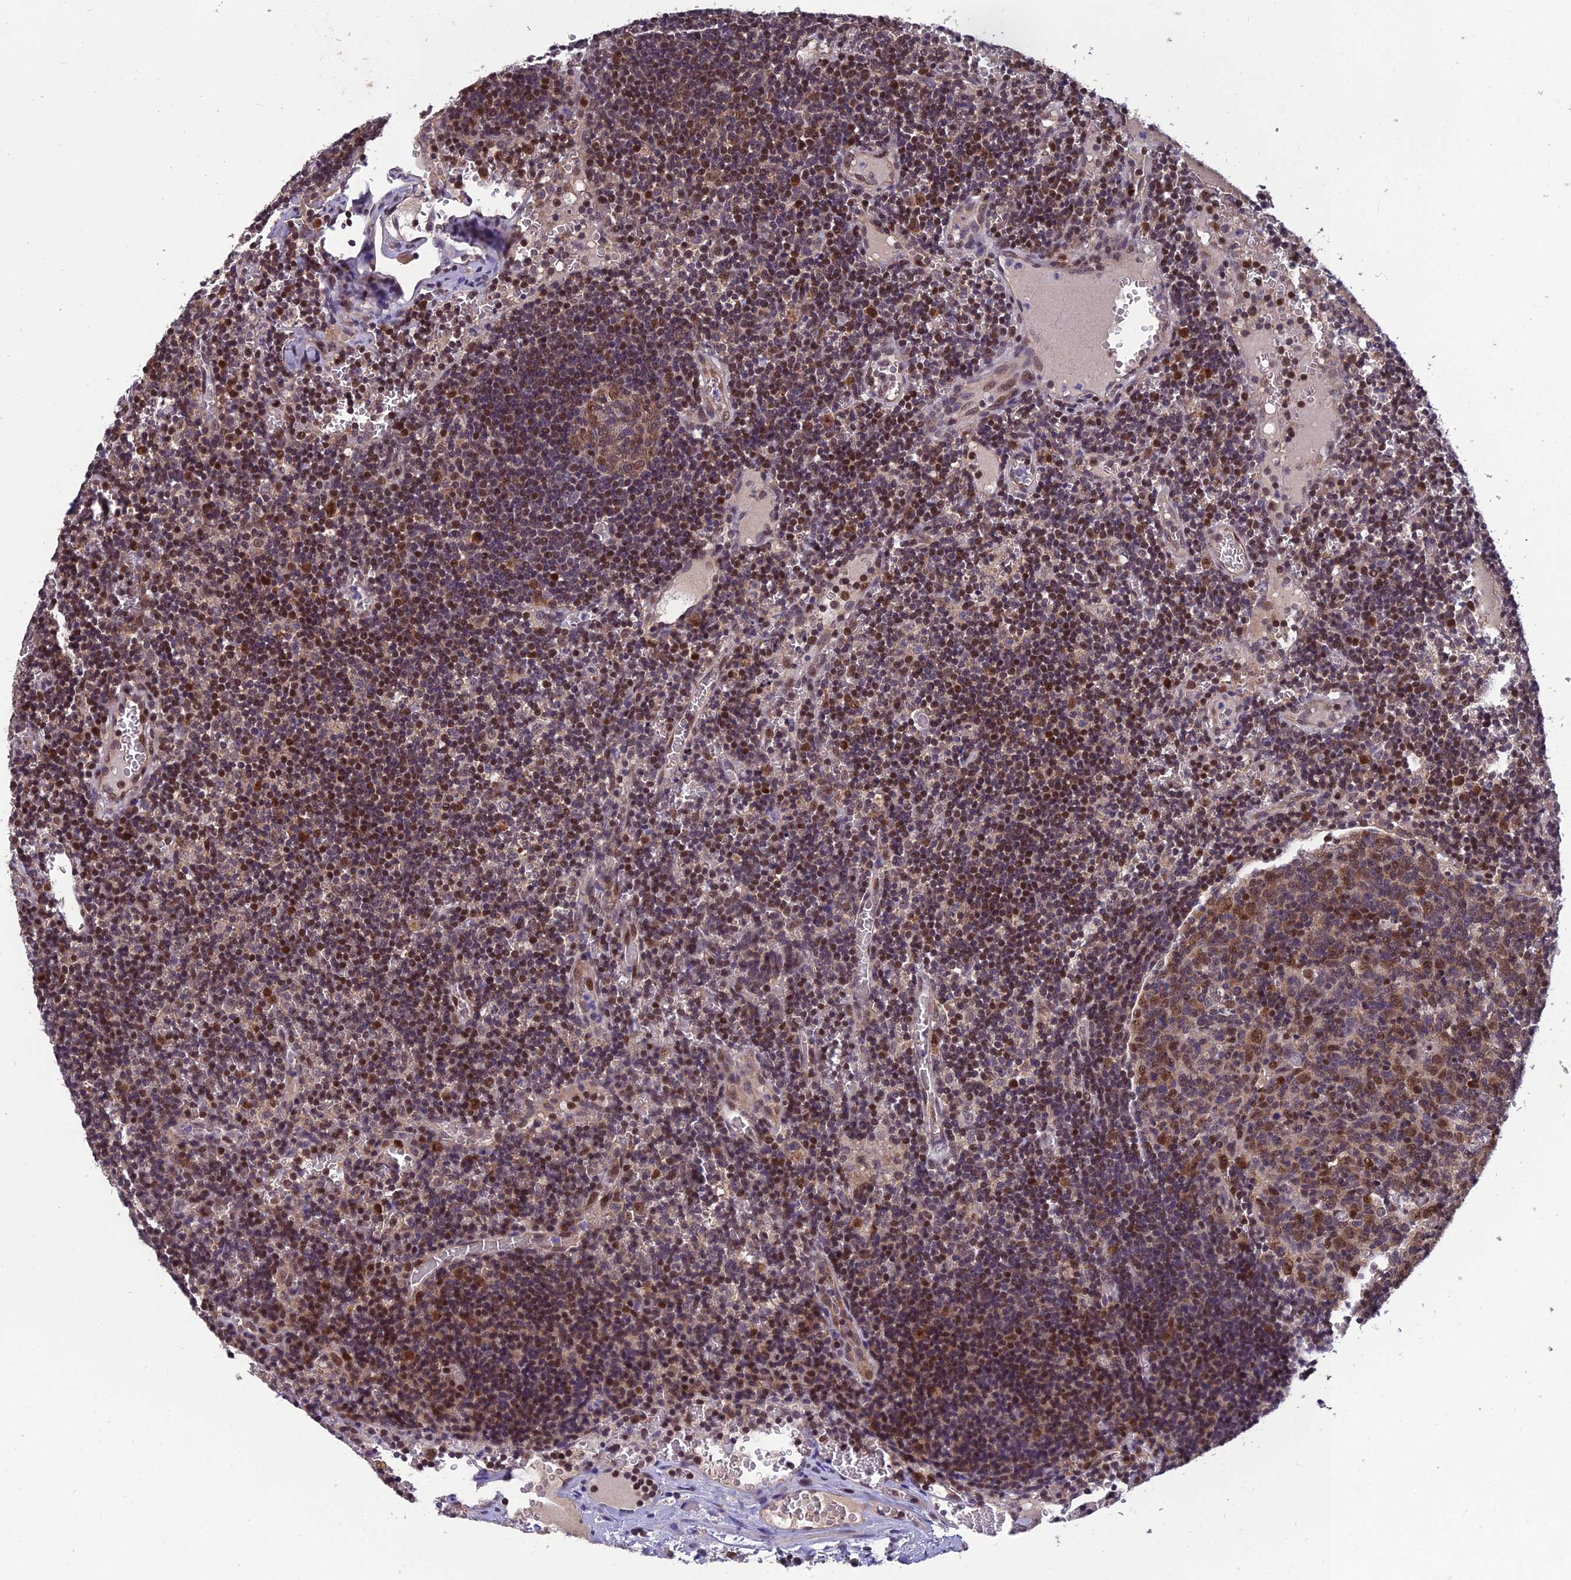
{"staining": {"intensity": "moderate", "quantity": "<25%", "location": "cytoplasmic/membranous,nuclear"}, "tissue": "lymph node", "cell_type": "Germinal center cells", "image_type": "normal", "snomed": [{"axis": "morphology", "description": "Normal tissue, NOS"}, {"axis": "topography", "description": "Lymph node"}], "caption": "A brown stain shows moderate cytoplasmic/membranous,nuclear positivity of a protein in germinal center cells of normal lymph node. (DAB = brown stain, brightfield microscopy at high magnification).", "gene": "GRWD1", "patient": {"sex": "female", "age": 73}}